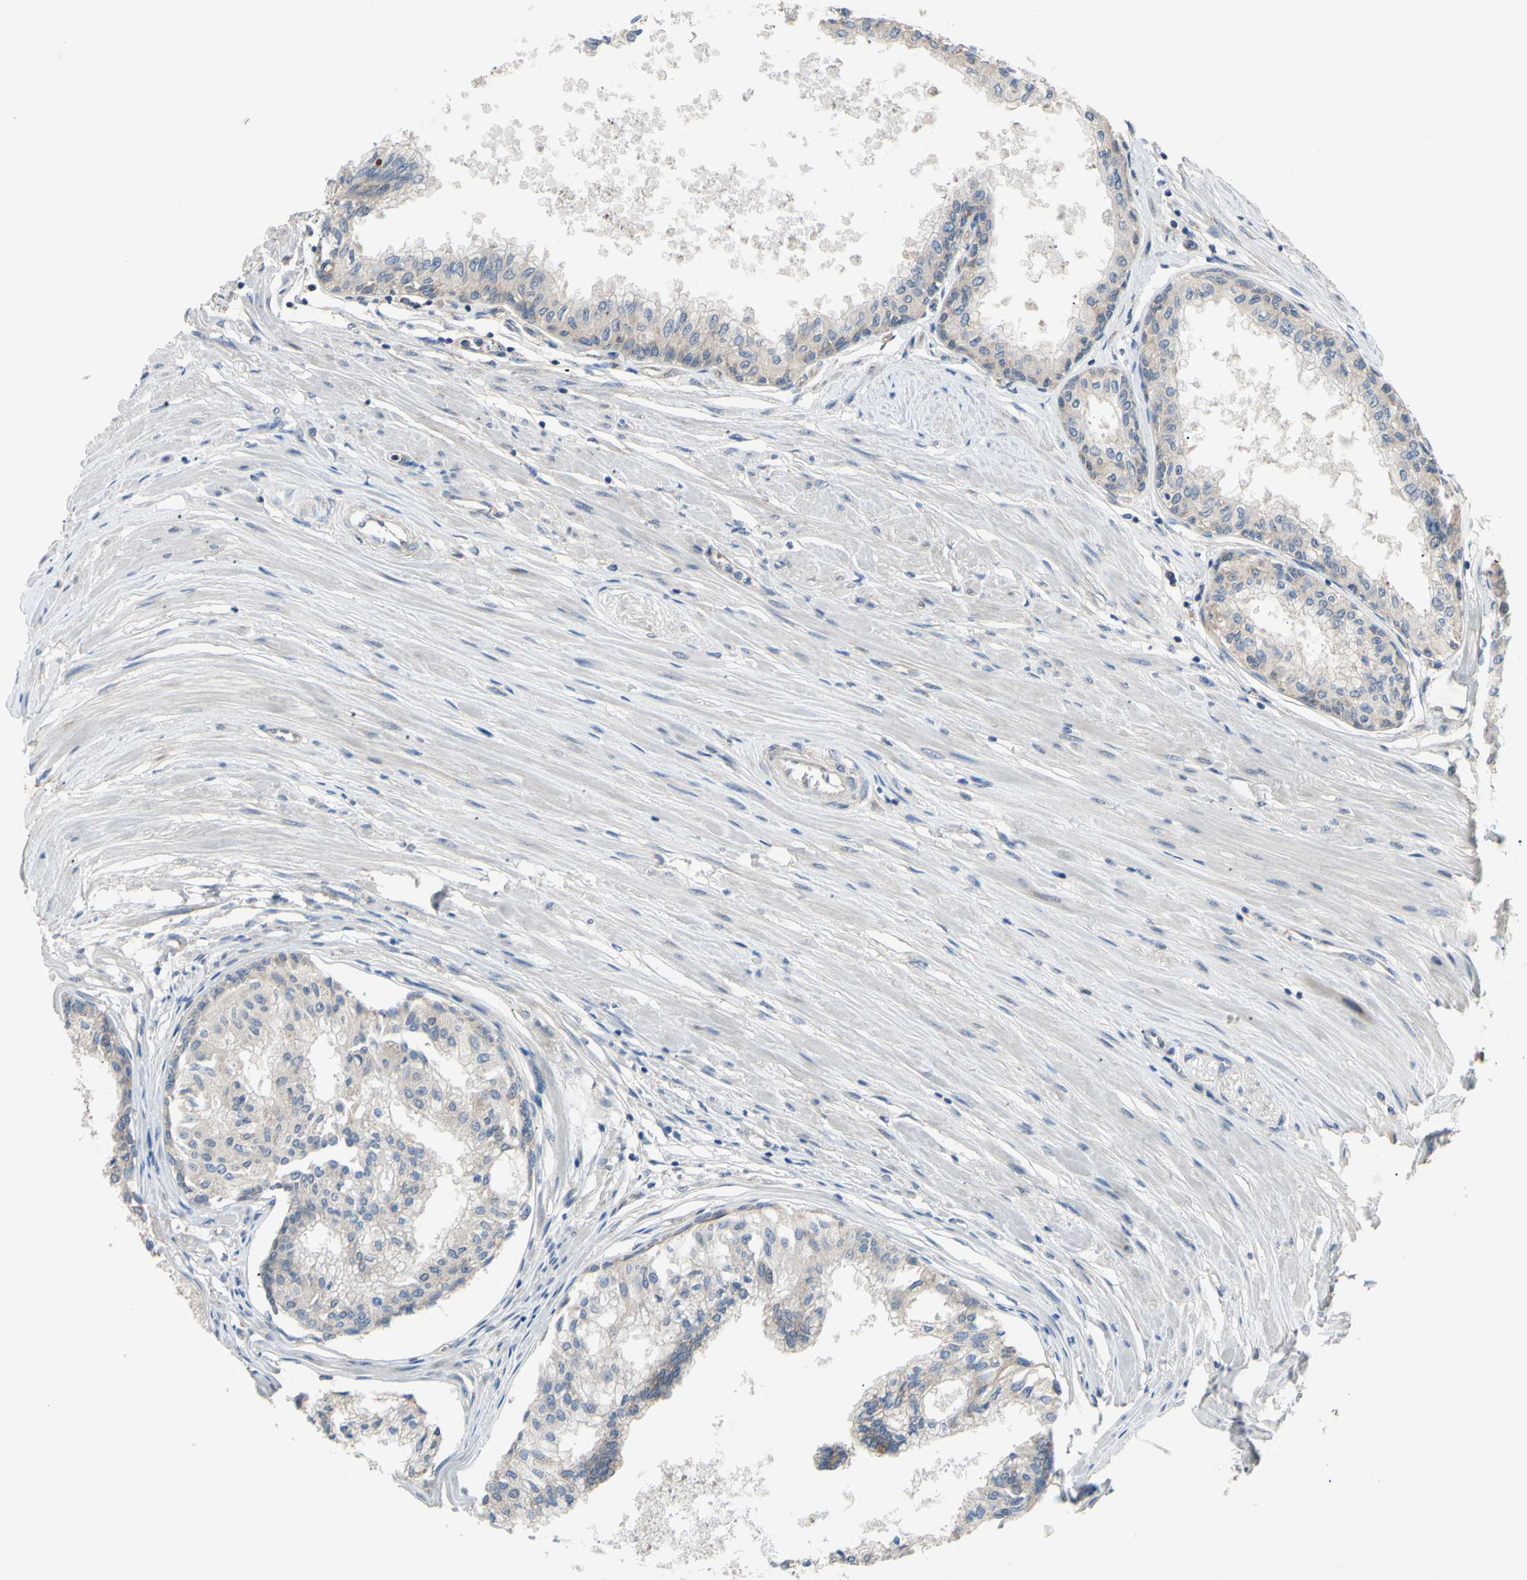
{"staining": {"intensity": "moderate", "quantity": "25%-75%", "location": "cytoplasmic/membranous"}, "tissue": "prostate", "cell_type": "Glandular cells", "image_type": "normal", "snomed": [{"axis": "morphology", "description": "Normal tissue, NOS"}, {"axis": "topography", "description": "Prostate"}, {"axis": "topography", "description": "Seminal veicle"}], "caption": "About 25%-75% of glandular cells in unremarkable prostate display moderate cytoplasmic/membranous protein staining as visualized by brown immunohistochemical staining.", "gene": "HILPDA", "patient": {"sex": "male", "age": 60}}